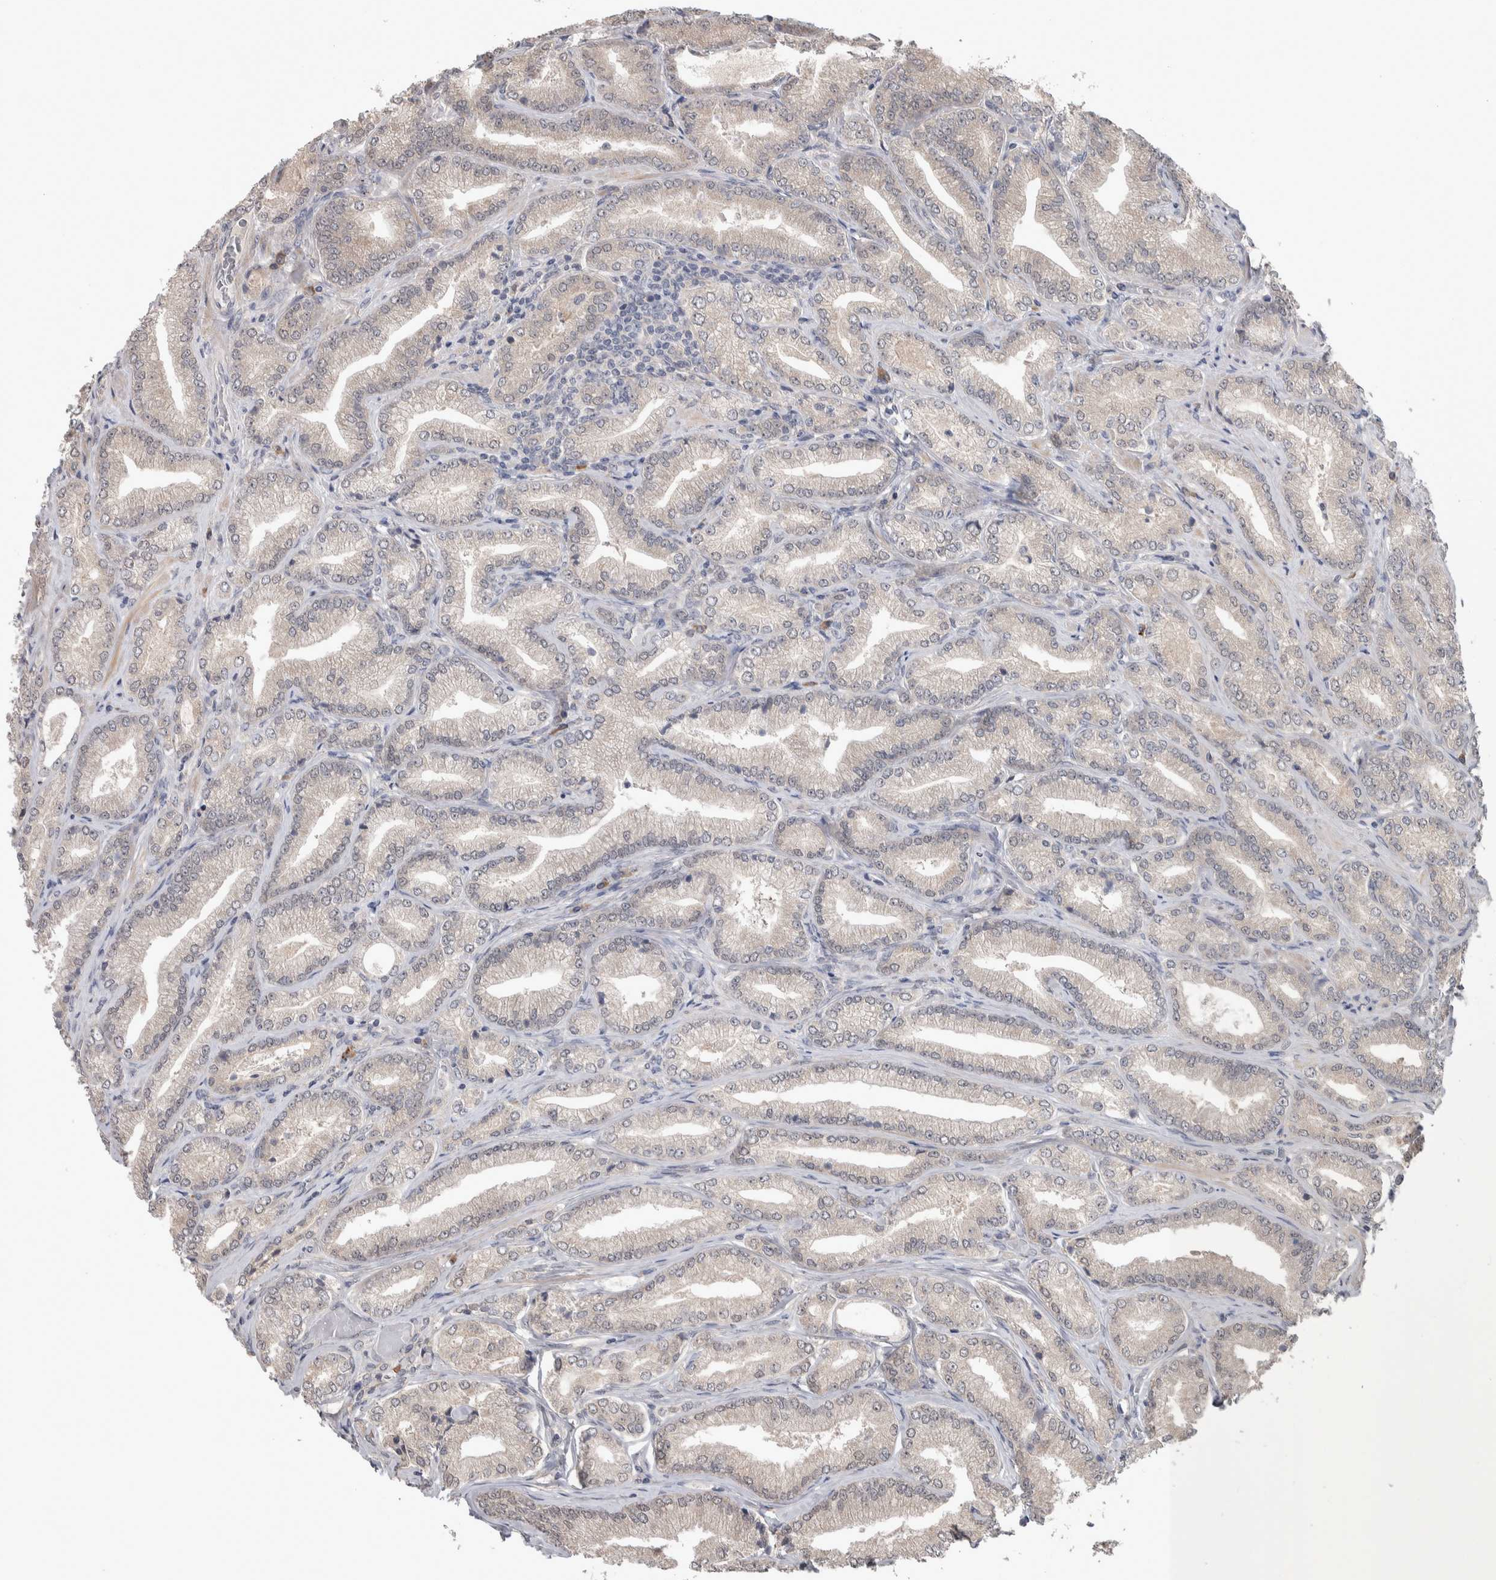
{"staining": {"intensity": "weak", "quantity": "<25%", "location": "cytoplasmic/membranous"}, "tissue": "prostate cancer", "cell_type": "Tumor cells", "image_type": "cancer", "snomed": [{"axis": "morphology", "description": "Adenocarcinoma, Low grade"}, {"axis": "topography", "description": "Prostate"}], "caption": "High power microscopy histopathology image of an IHC photomicrograph of prostate low-grade adenocarcinoma, revealing no significant staining in tumor cells. (IHC, brightfield microscopy, high magnification).", "gene": "CUL2", "patient": {"sex": "male", "age": 62}}